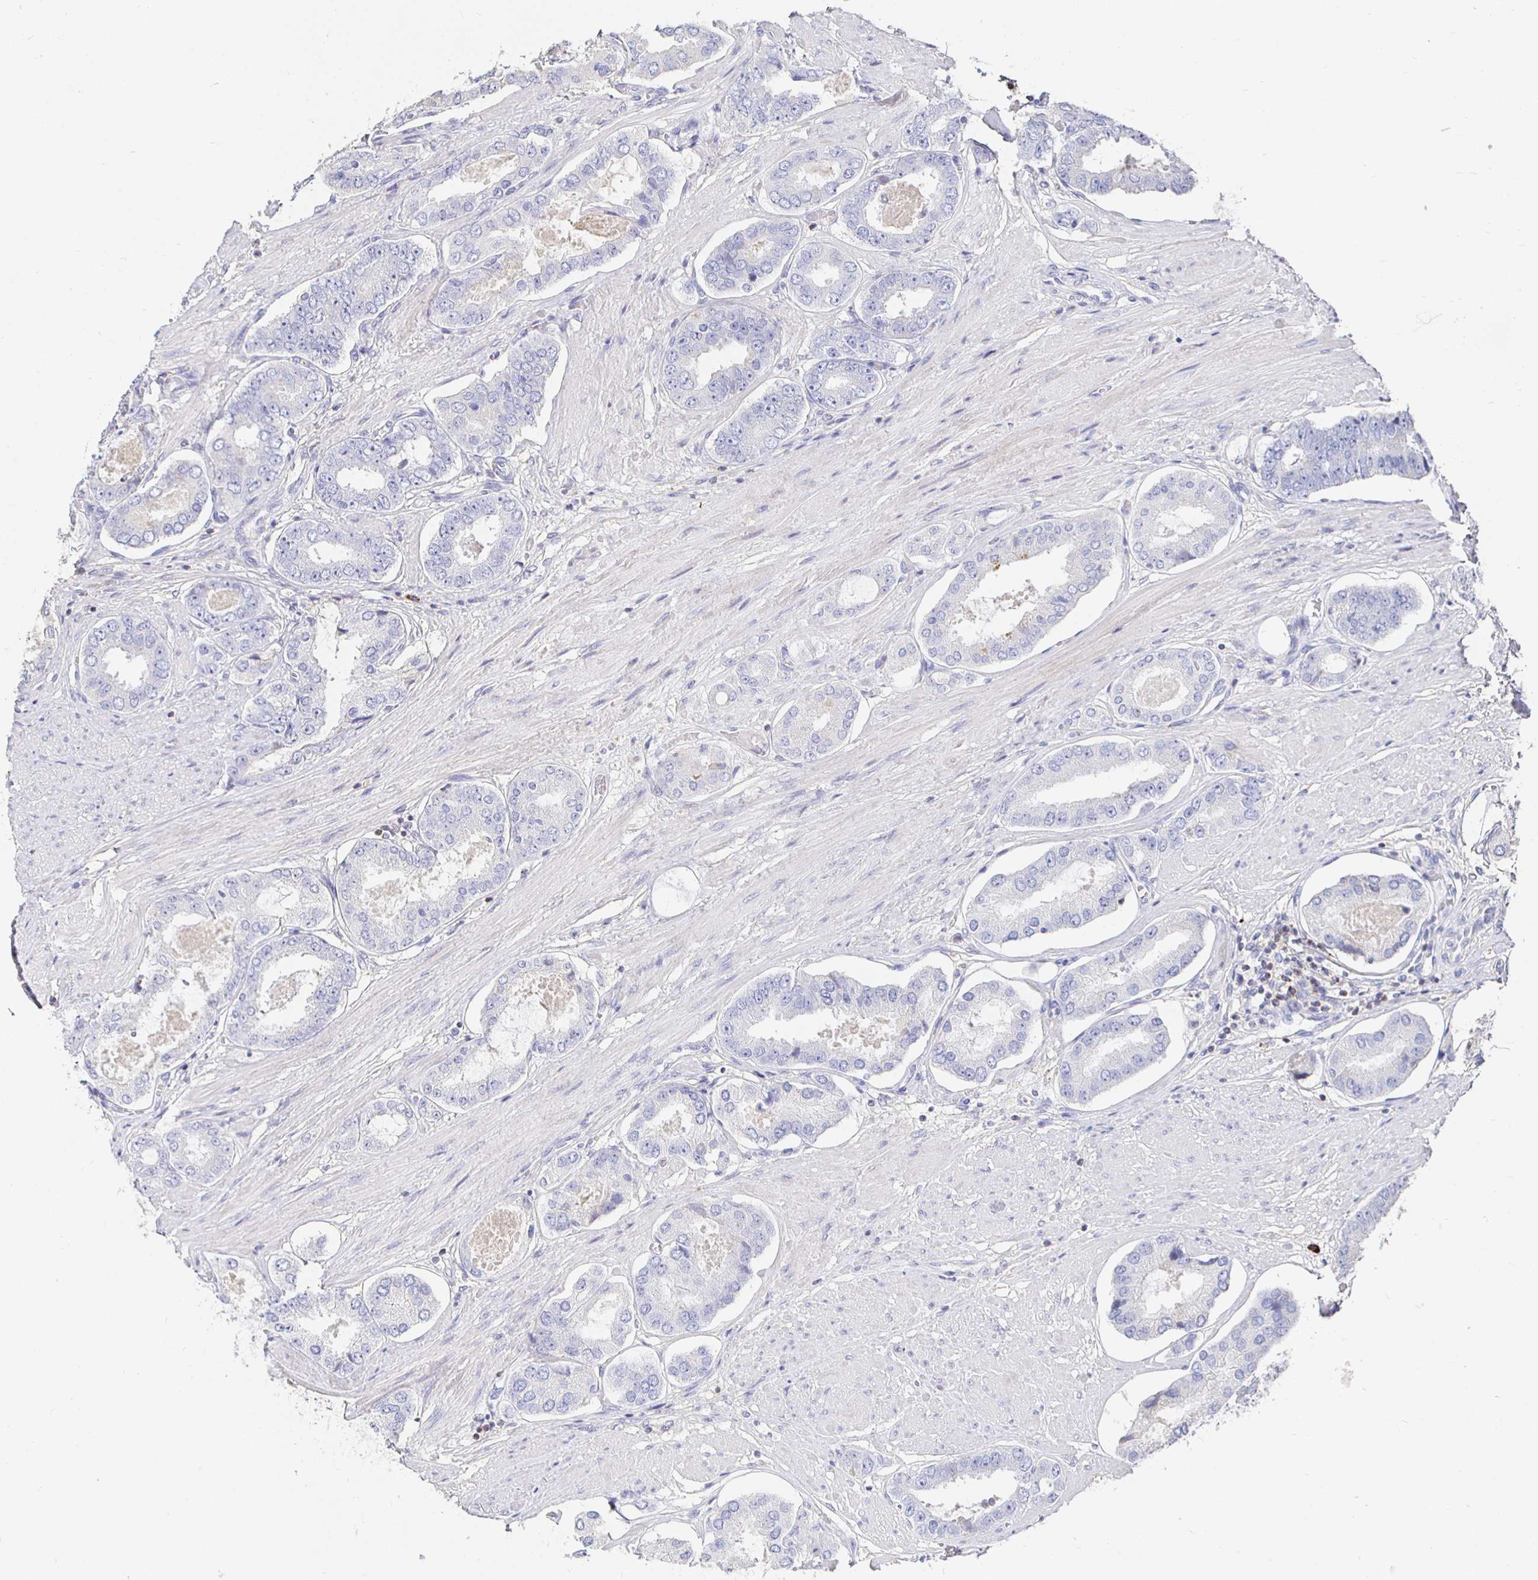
{"staining": {"intensity": "negative", "quantity": "none", "location": "none"}, "tissue": "prostate cancer", "cell_type": "Tumor cells", "image_type": "cancer", "snomed": [{"axis": "morphology", "description": "Adenocarcinoma, High grade"}, {"axis": "topography", "description": "Prostate"}], "caption": "Immunohistochemical staining of human prostate cancer reveals no significant staining in tumor cells.", "gene": "CXCR3", "patient": {"sex": "male", "age": 63}}